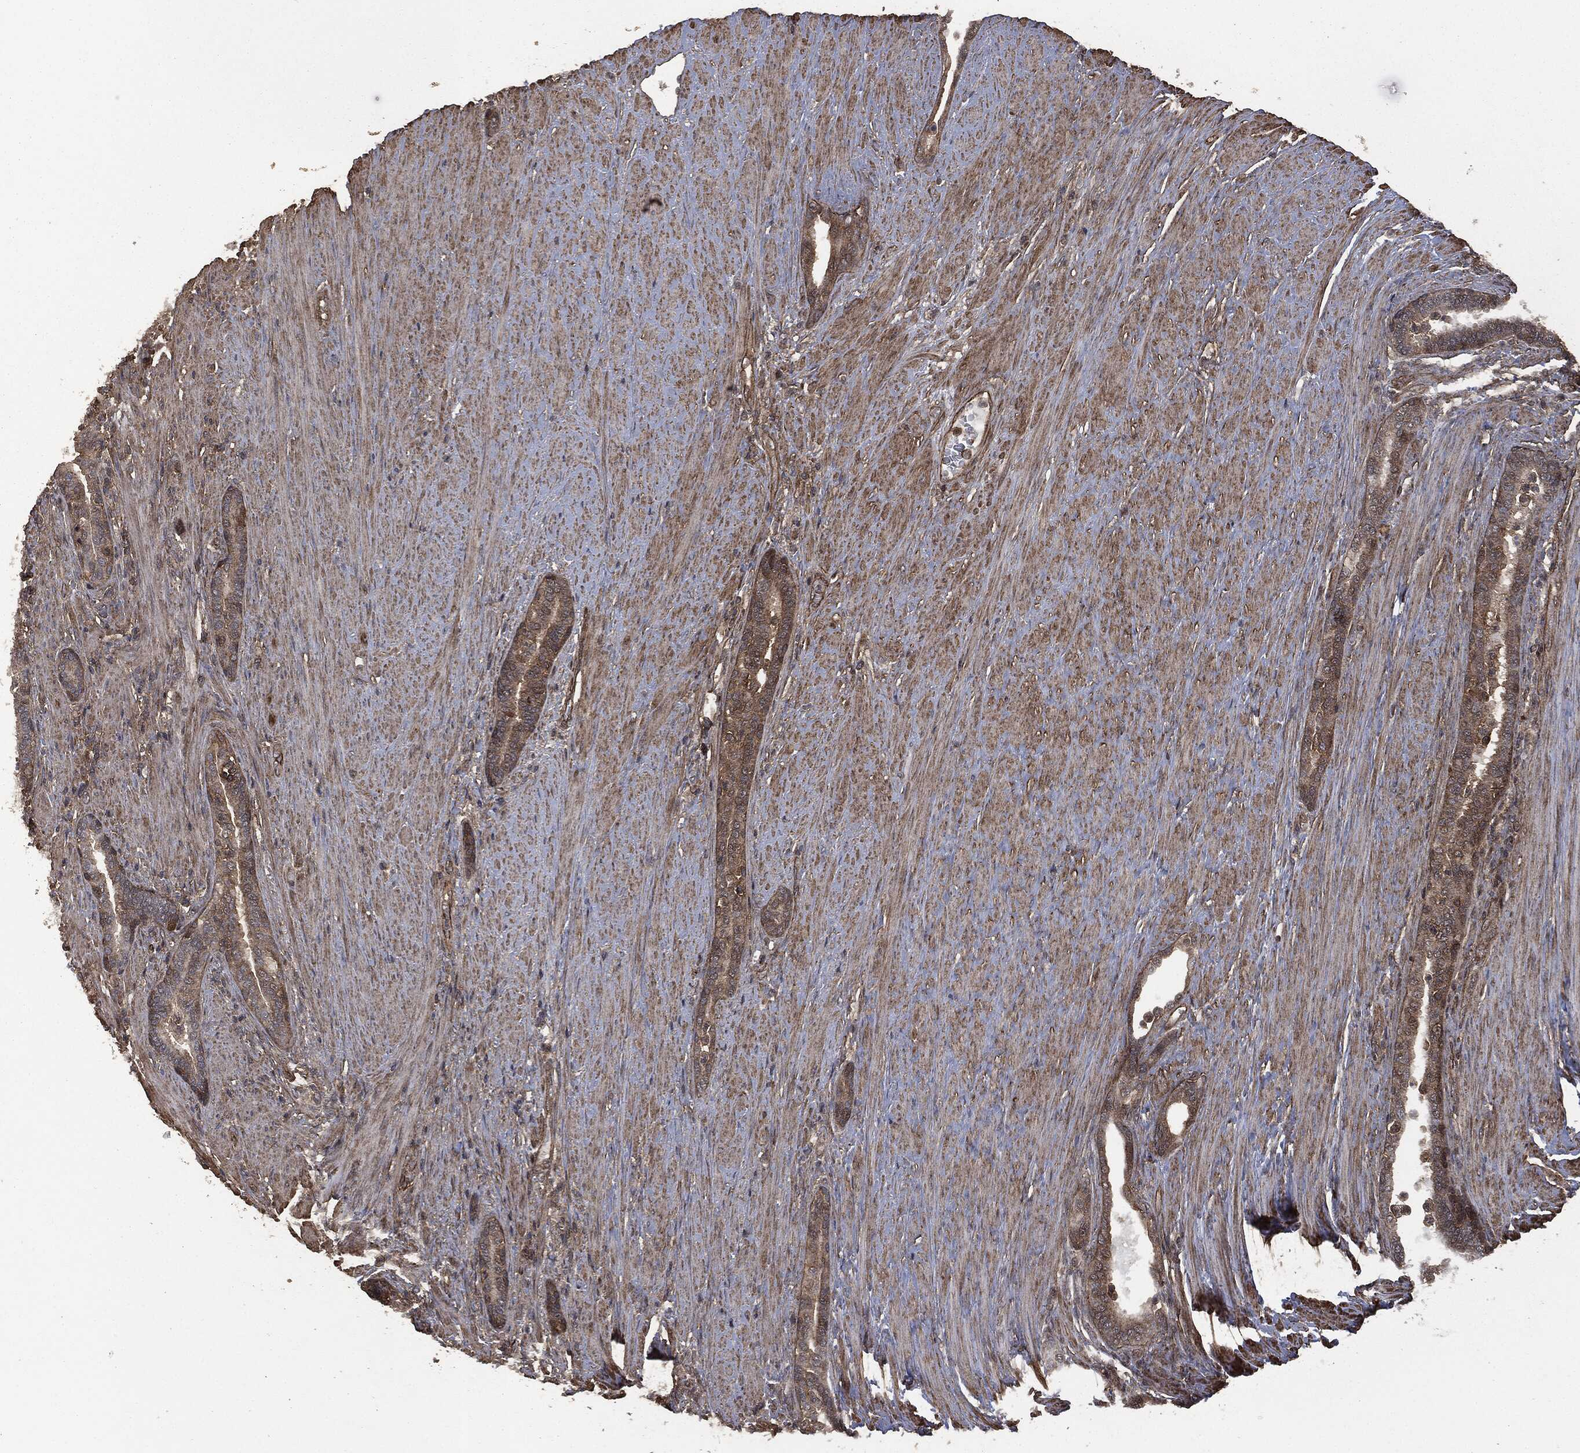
{"staining": {"intensity": "moderate", "quantity": "<25%", "location": "cytoplasmic/membranous"}, "tissue": "prostate cancer", "cell_type": "Tumor cells", "image_type": "cancer", "snomed": [{"axis": "morphology", "description": "Adenocarcinoma, Low grade"}, {"axis": "topography", "description": "Prostate"}], "caption": "Prostate cancer (adenocarcinoma (low-grade)) stained with a protein marker reveals moderate staining in tumor cells.", "gene": "HRAS", "patient": {"sex": "male", "age": 68}}